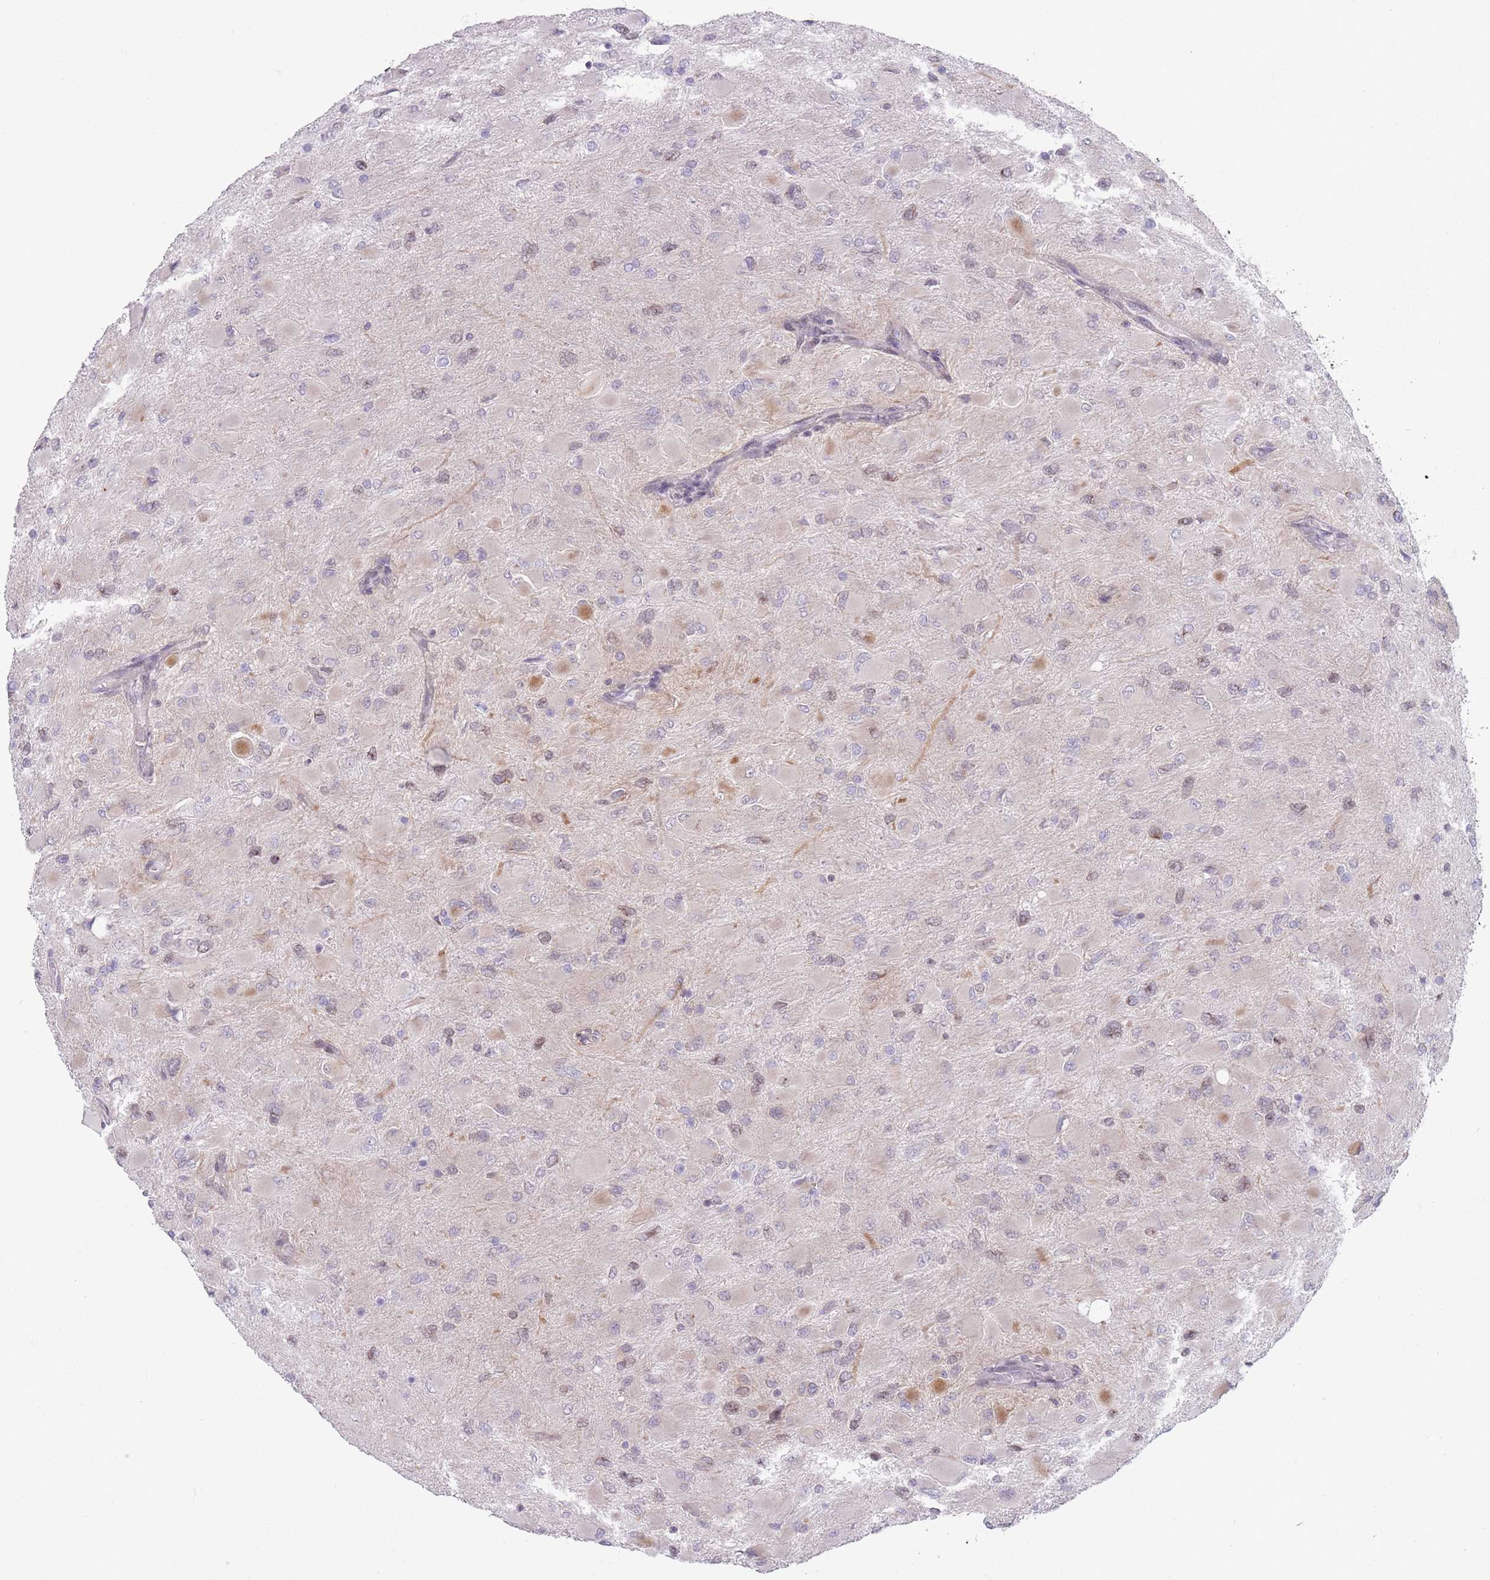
{"staining": {"intensity": "weak", "quantity": "<25%", "location": "nuclear"}, "tissue": "glioma", "cell_type": "Tumor cells", "image_type": "cancer", "snomed": [{"axis": "morphology", "description": "Glioma, malignant, High grade"}, {"axis": "topography", "description": "Cerebral cortex"}], "caption": "Tumor cells show no significant positivity in malignant glioma (high-grade). Nuclei are stained in blue.", "gene": "VRK2", "patient": {"sex": "female", "age": 36}}